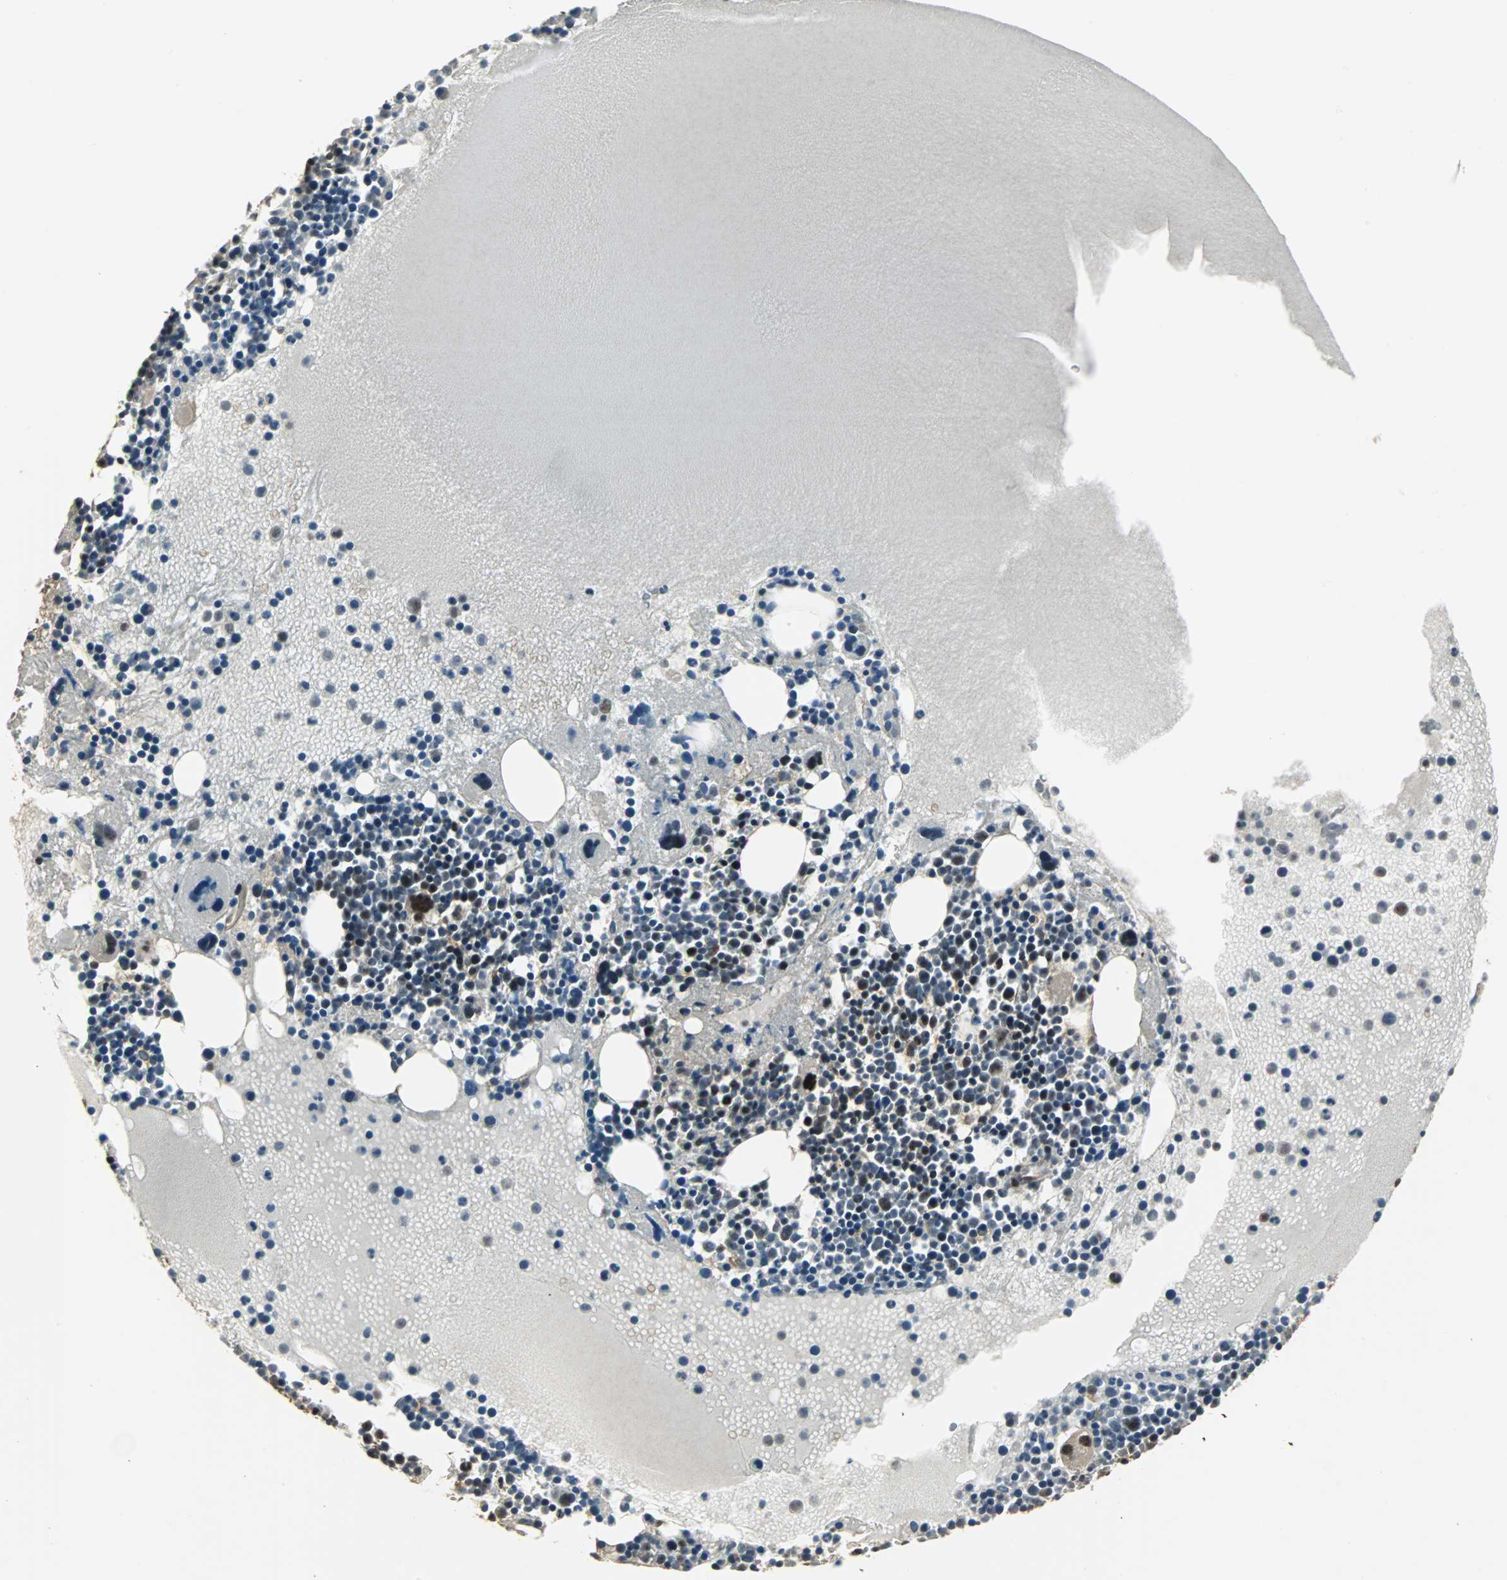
{"staining": {"intensity": "strong", "quantity": "<25%", "location": "nuclear"}, "tissue": "bone marrow", "cell_type": "Hematopoietic cells", "image_type": "normal", "snomed": [{"axis": "morphology", "description": "Normal tissue, NOS"}, {"axis": "topography", "description": "Bone marrow"}], "caption": "Immunohistochemical staining of normal human bone marrow displays <25% levels of strong nuclear protein expression in about <25% of hematopoietic cells.", "gene": "MED4", "patient": {"sex": "male", "age": 34}}